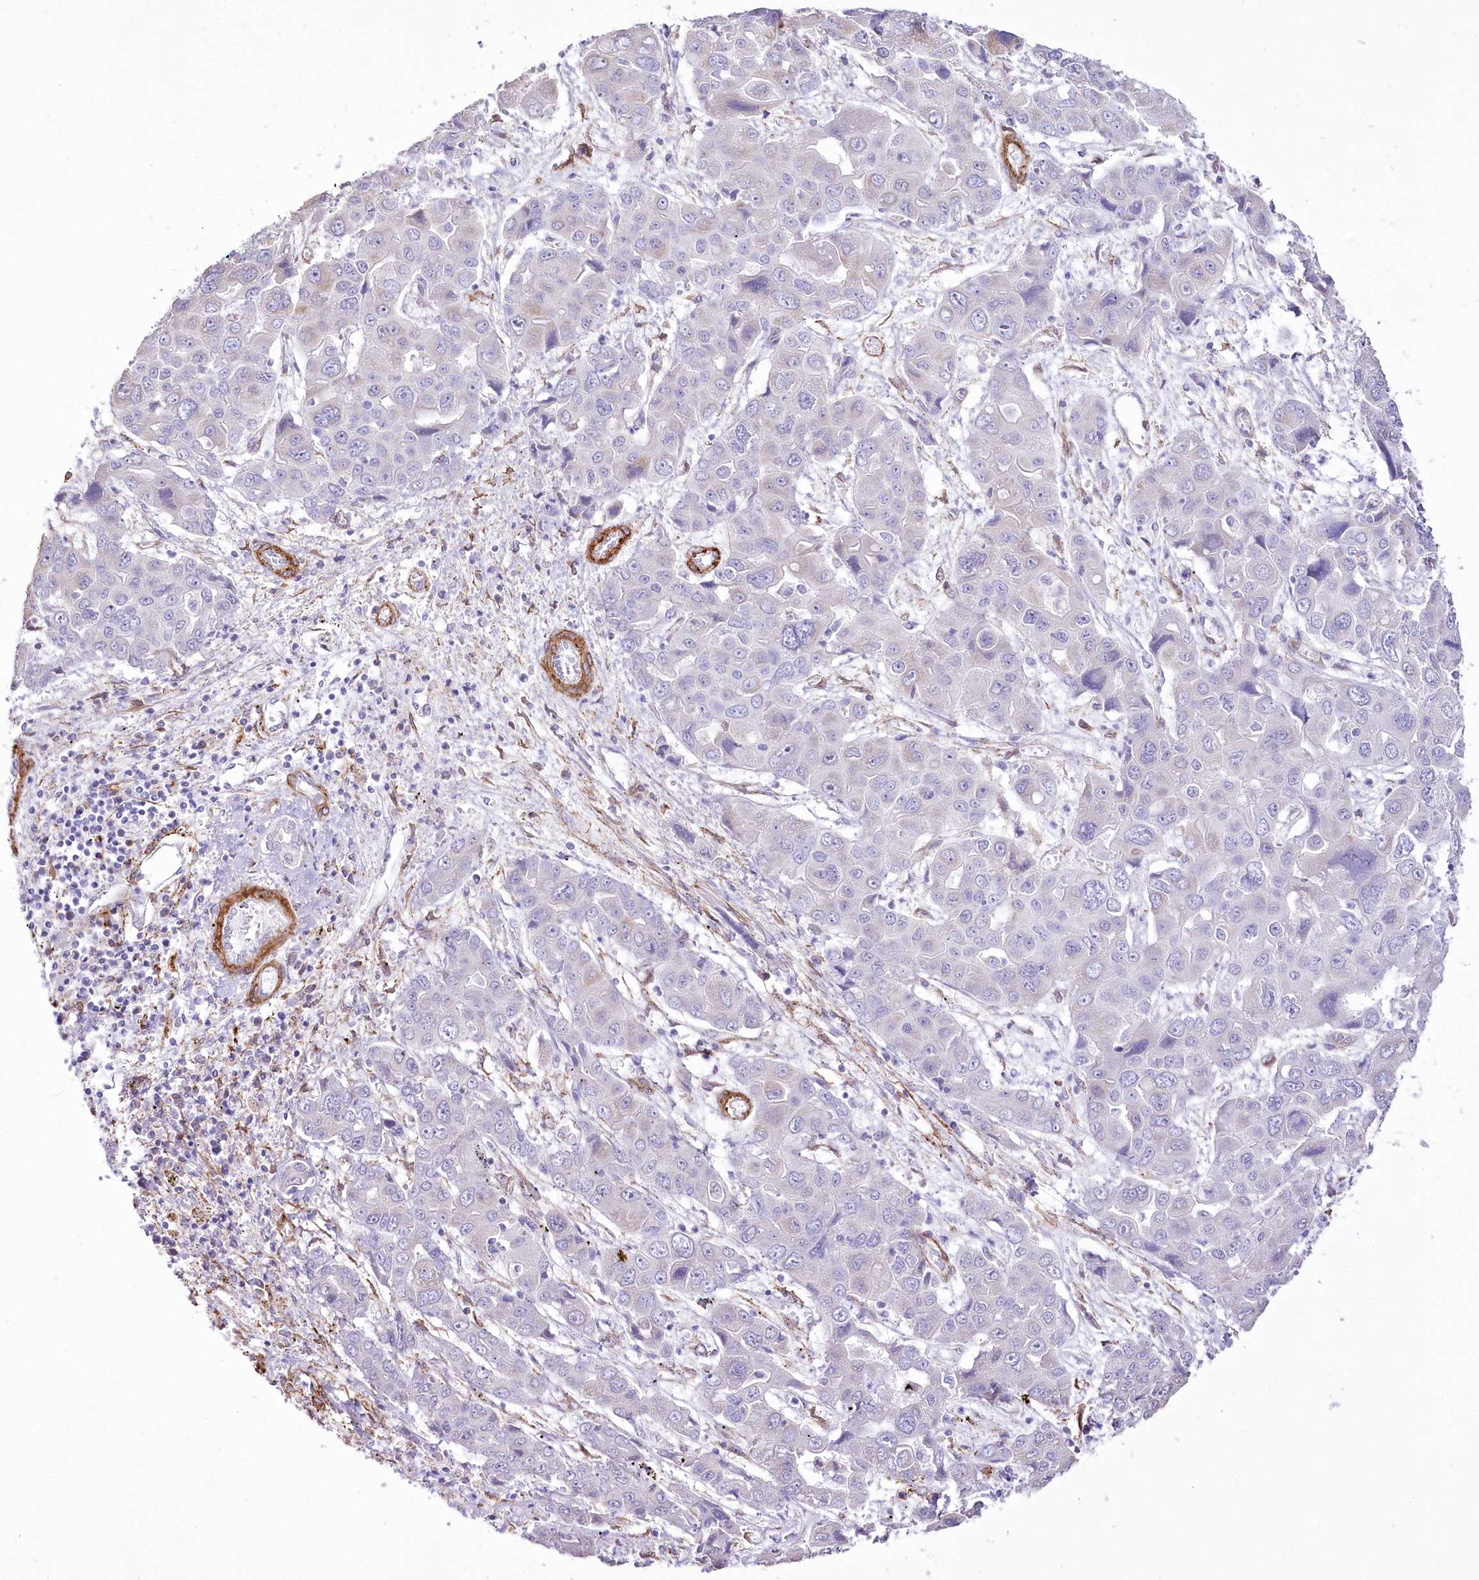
{"staining": {"intensity": "negative", "quantity": "none", "location": "none"}, "tissue": "liver cancer", "cell_type": "Tumor cells", "image_type": "cancer", "snomed": [{"axis": "morphology", "description": "Cholangiocarcinoma"}, {"axis": "topography", "description": "Liver"}], "caption": "Tumor cells show no significant positivity in liver cholangiocarcinoma.", "gene": "SYNPO2", "patient": {"sex": "male", "age": 67}}